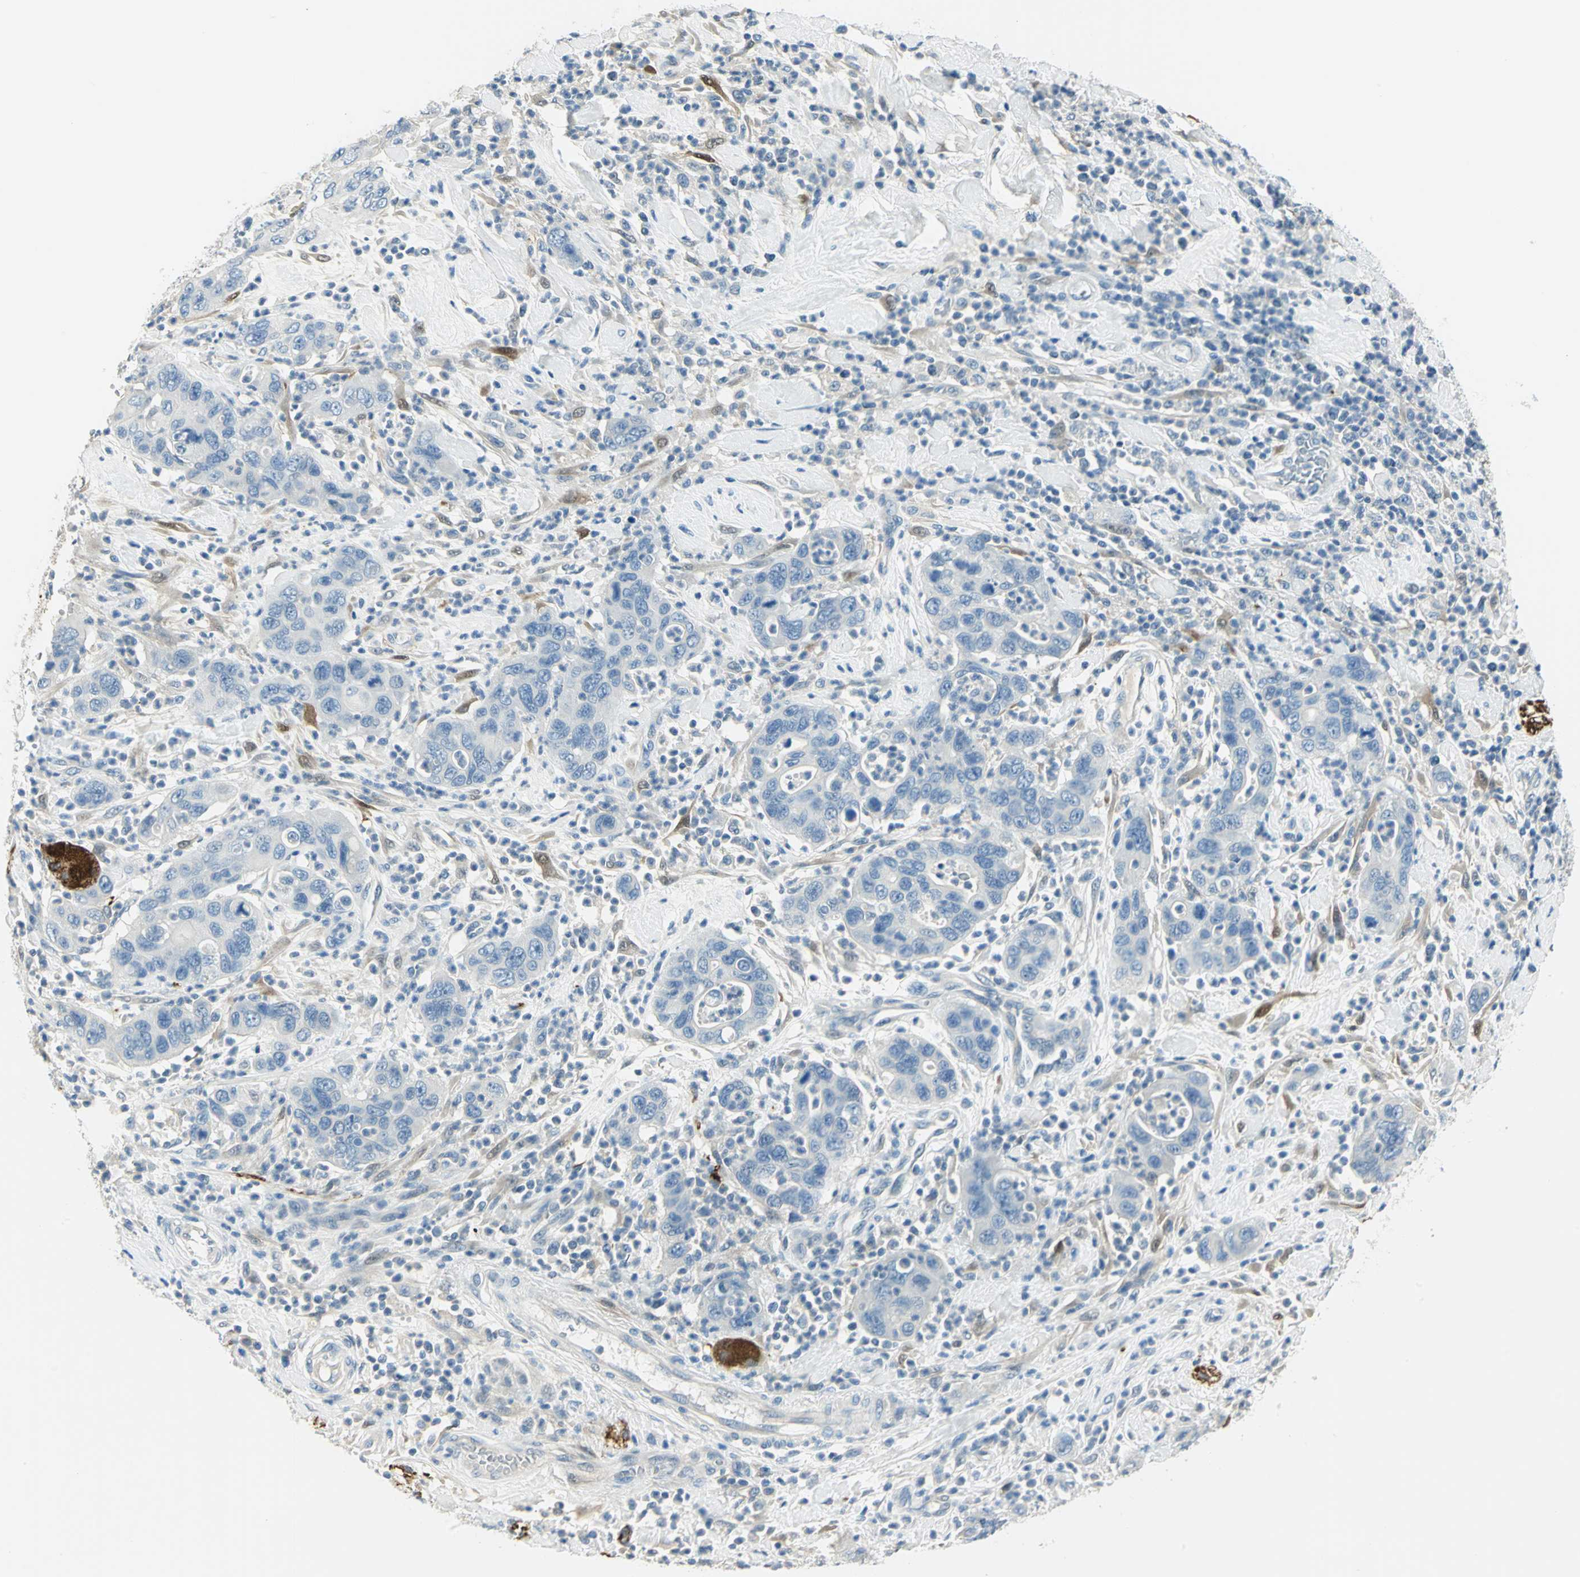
{"staining": {"intensity": "strong", "quantity": "<25%", "location": "cytoplasmic/membranous,nuclear"}, "tissue": "pancreatic cancer", "cell_type": "Tumor cells", "image_type": "cancer", "snomed": [{"axis": "morphology", "description": "Adenocarcinoma, NOS"}, {"axis": "topography", "description": "Pancreas"}], "caption": "Strong cytoplasmic/membranous and nuclear staining is present in about <25% of tumor cells in pancreatic cancer.", "gene": "UCHL1", "patient": {"sex": "female", "age": 71}}